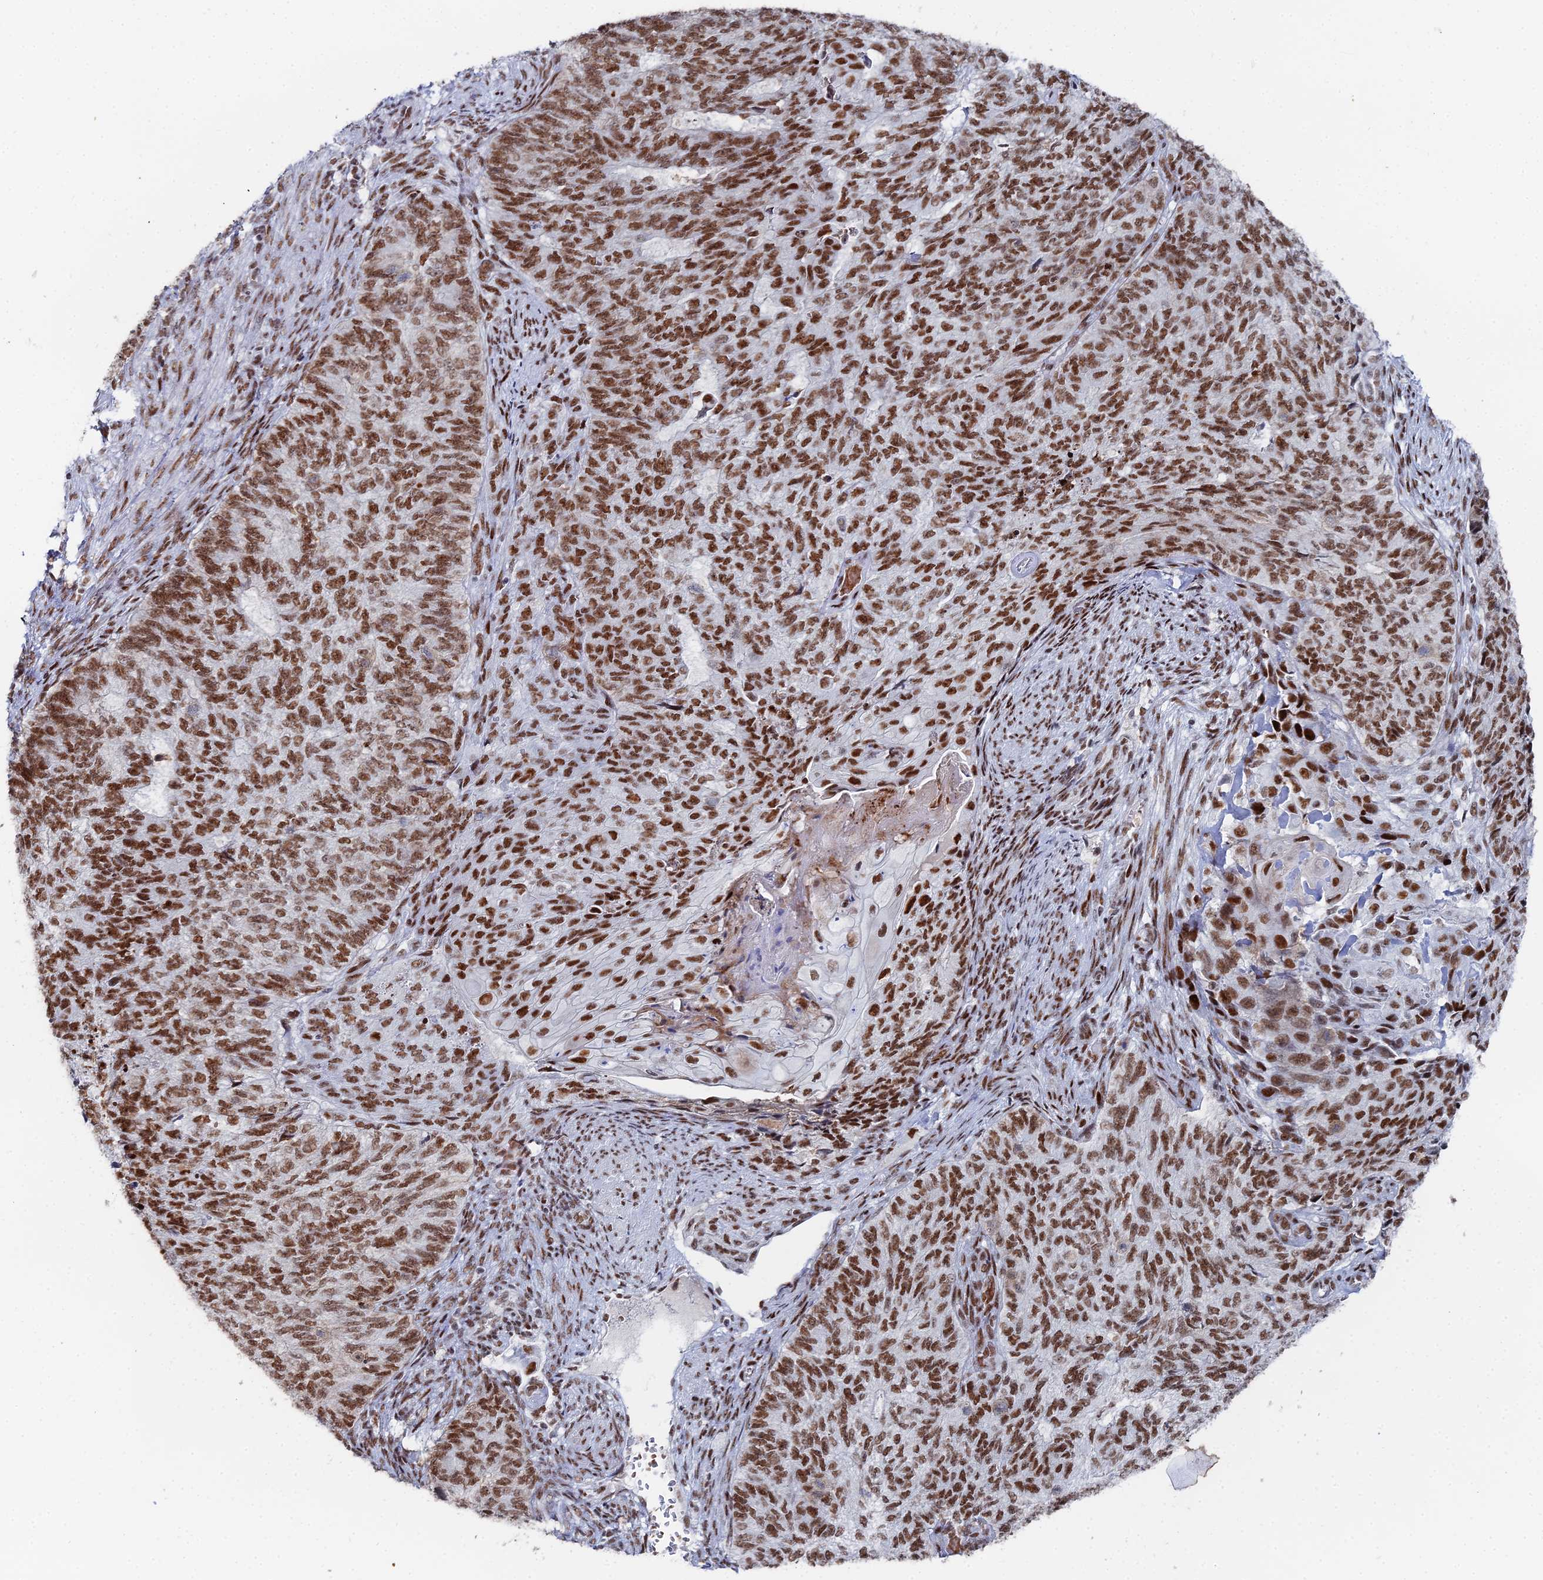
{"staining": {"intensity": "strong", "quantity": ">75%", "location": "nuclear"}, "tissue": "endometrial cancer", "cell_type": "Tumor cells", "image_type": "cancer", "snomed": [{"axis": "morphology", "description": "Adenocarcinoma, NOS"}, {"axis": "topography", "description": "Endometrium"}], "caption": "A high-resolution photomicrograph shows immunohistochemistry (IHC) staining of endometrial cancer, which exhibits strong nuclear expression in approximately >75% of tumor cells. (DAB (3,3'-diaminobenzidine) = brown stain, brightfield microscopy at high magnification).", "gene": "GSC2", "patient": {"sex": "female", "age": 32}}